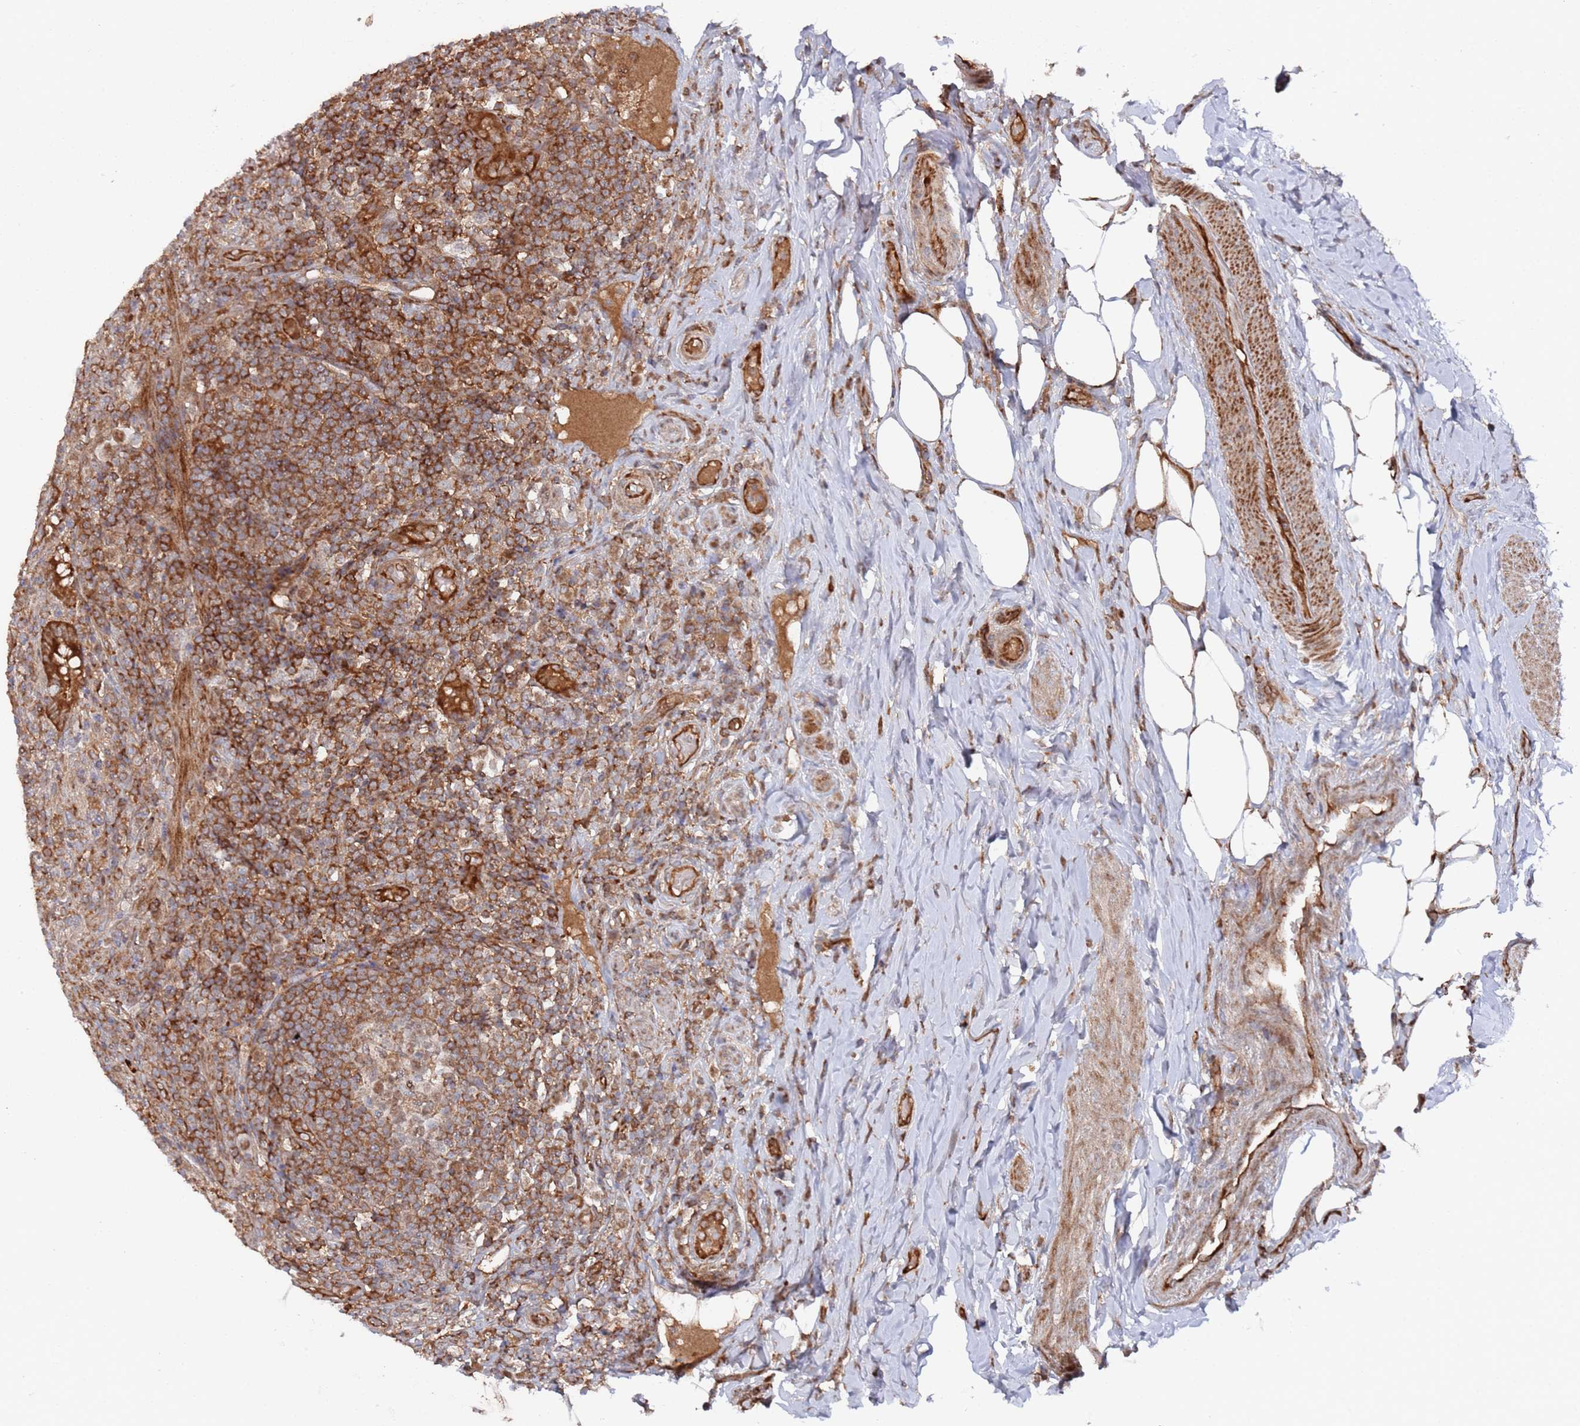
{"staining": {"intensity": "strong", "quantity": ">75%", "location": "cytoplasmic/membranous"}, "tissue": "appendix", "cell_type": "Glandular cells", "image_type": "normal", "snomed": [{"axis": "morphology", "description": "Normal tissue, NOS"}, {"axis": "topography", "description": "Appendix"}], "caption": "This is a histology image of IHC staining of normal appendix, which shows strong staining in the cytoplasmic/membranous of glandular cells.", "gene": "DDX60", "patient": {"sex": "female", "age": 43}}